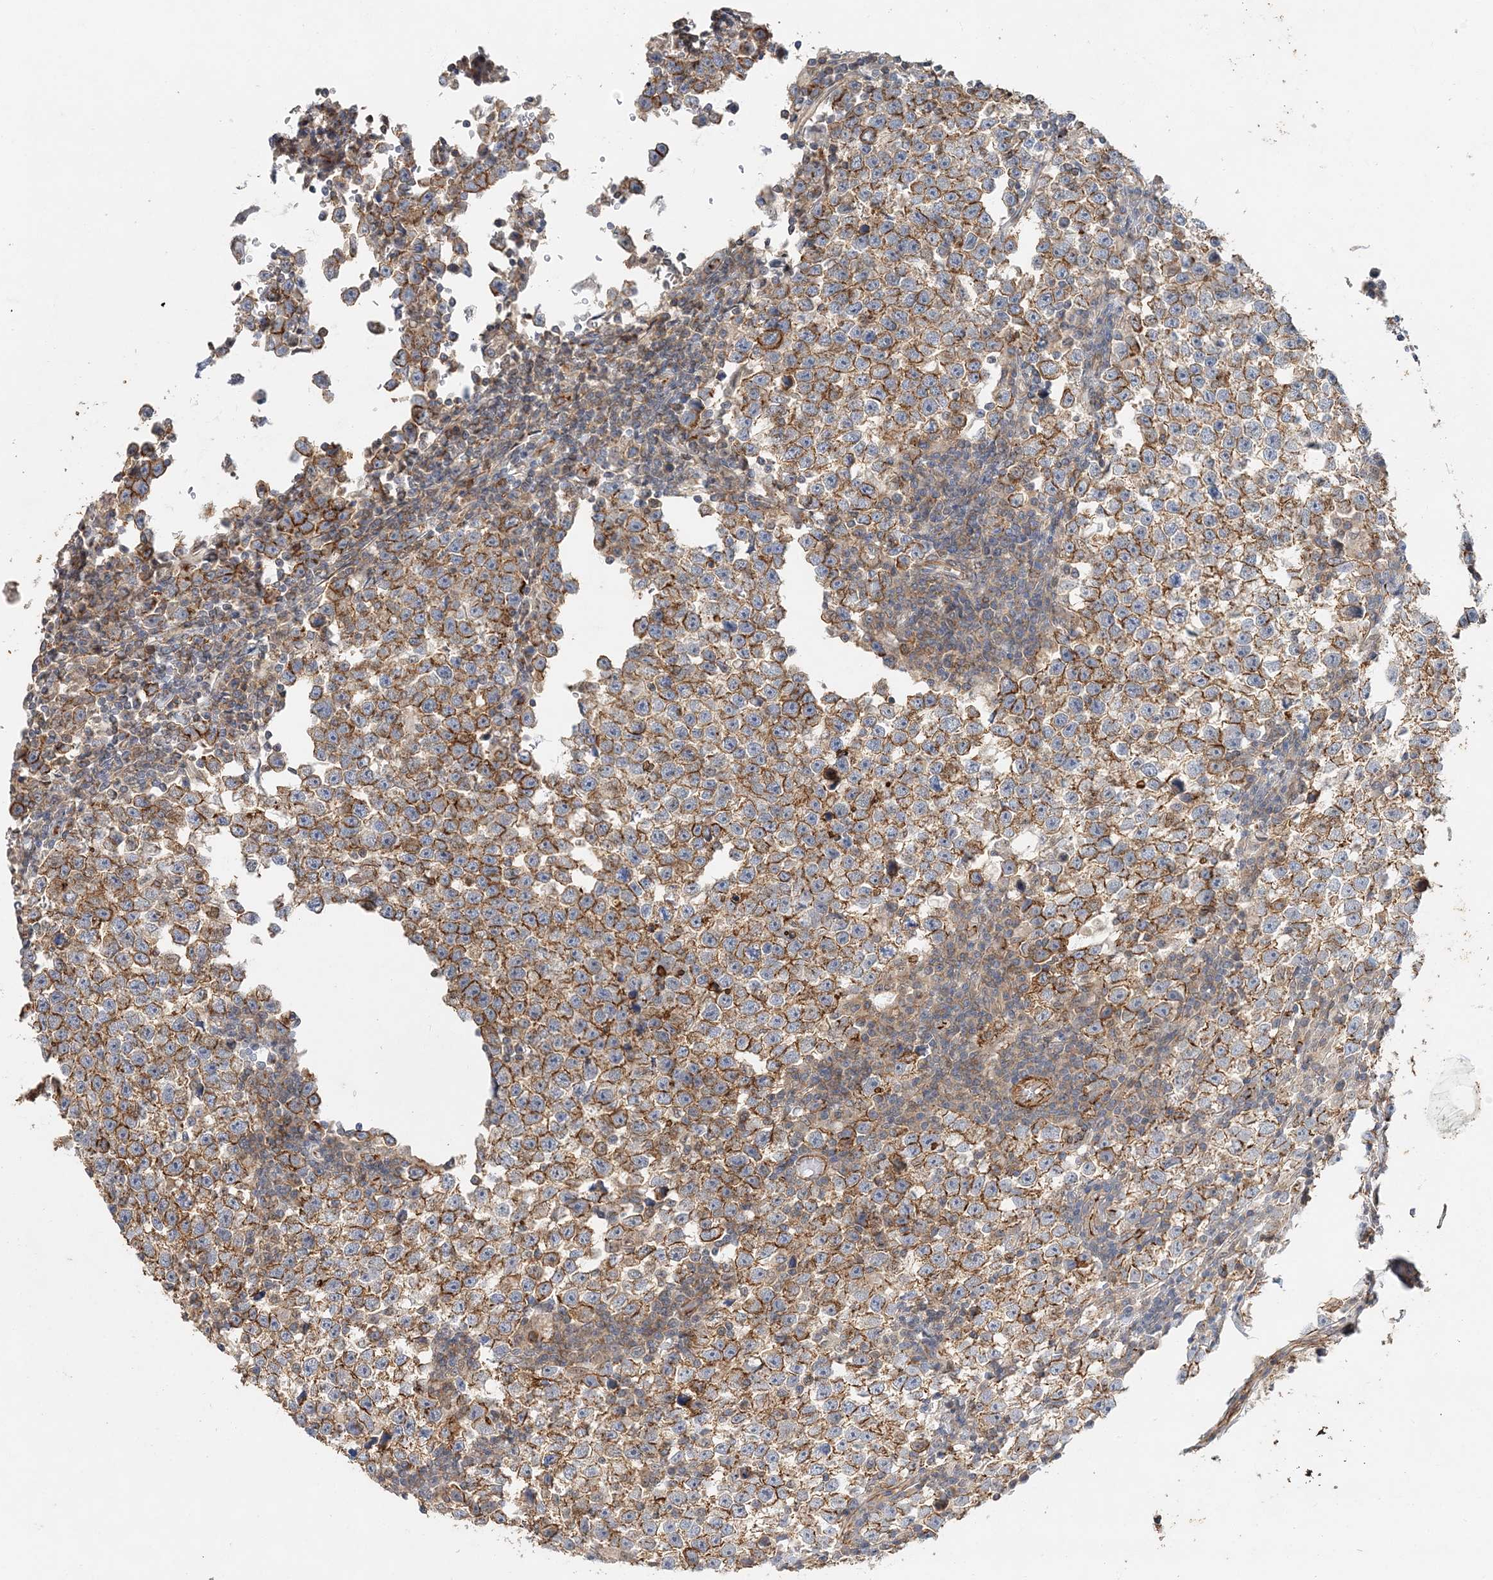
{"staining": {"intensity": "moderate", "quantity": ">75%", "location": "cytoplasmic/membranous"}, "tissue": "testis cancer", "cell_type": "Tumor cells", "image_type": "cancer", "snomed": [{"axis": "morphology", "description": "Normal tissue, NOS"}, {"axis": "morphology", "description": "Seminoma, NOS"}, {"axis": "topography", "description": "Testis"}], "caption": "Protein staining of testis cancer (seminoma) tissue displays moderate cytoplasmic/membranous staining in about >75% of tumor cells.", "gene": "MAT2B", "patient": {"sex": "male", "age": 43}}